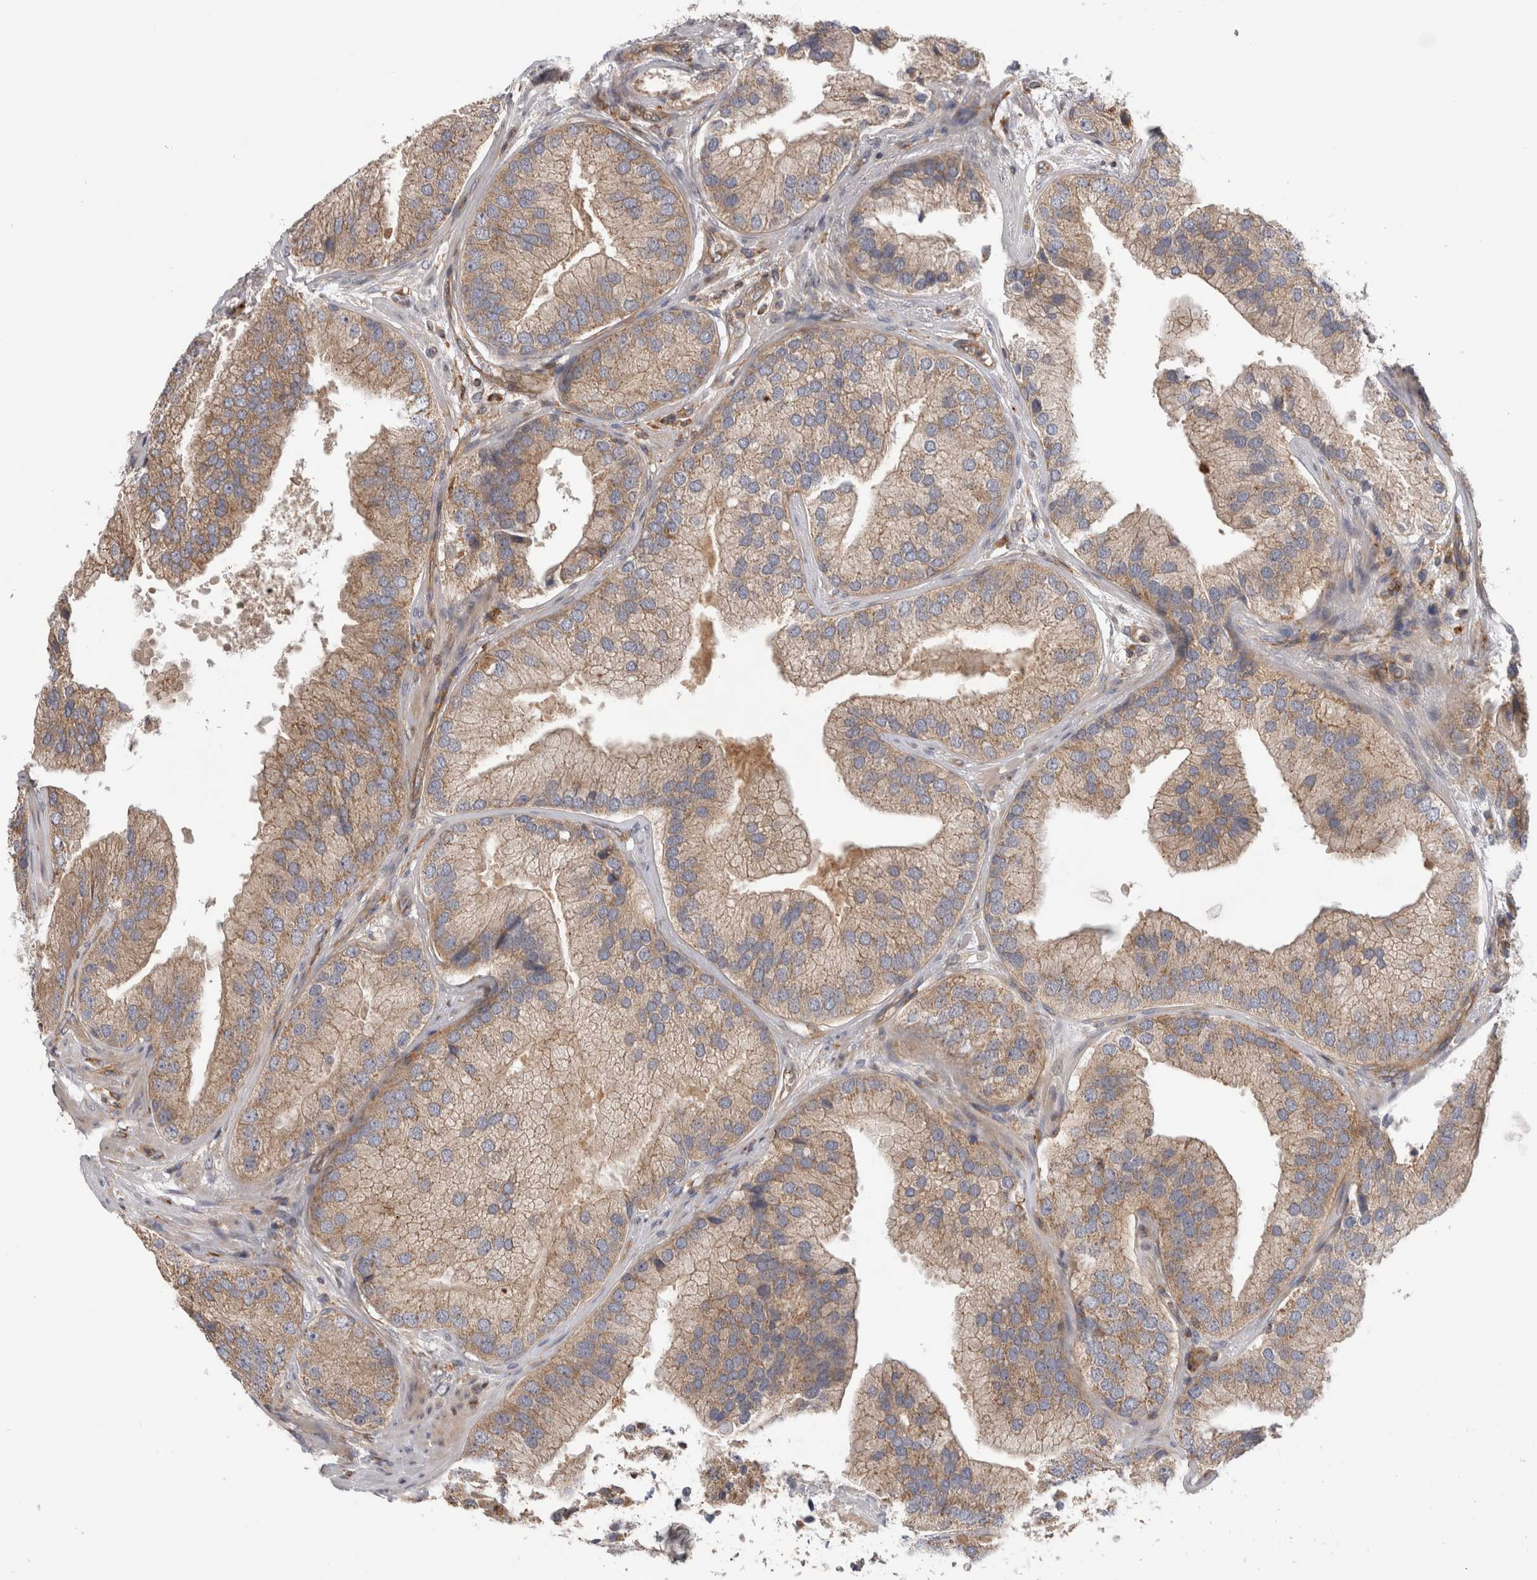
{"staining": {"intensity": "moderate", "quantity": ">75%", "location": "cytoplasmic/membranous"}, "tissue": "prostate cancer", "cell_type": "Tumor cells", "image_type": "cancer", "snomed": [{"axis": "morphology", "description": "Adenocarcinoma, High grade"}, {"axis": "topography", "description": "Prostate"}], "caption": "Immunohistochemical staining of prostate cancer (adenocarcinoma (high-grade)) demonstrates medium levels of moderate cytoplasmic/membranous protein expression in approximately >75% of tumor cells.", "gene": "GRIK2", "patient": {"sex": "male", "age": 70}}